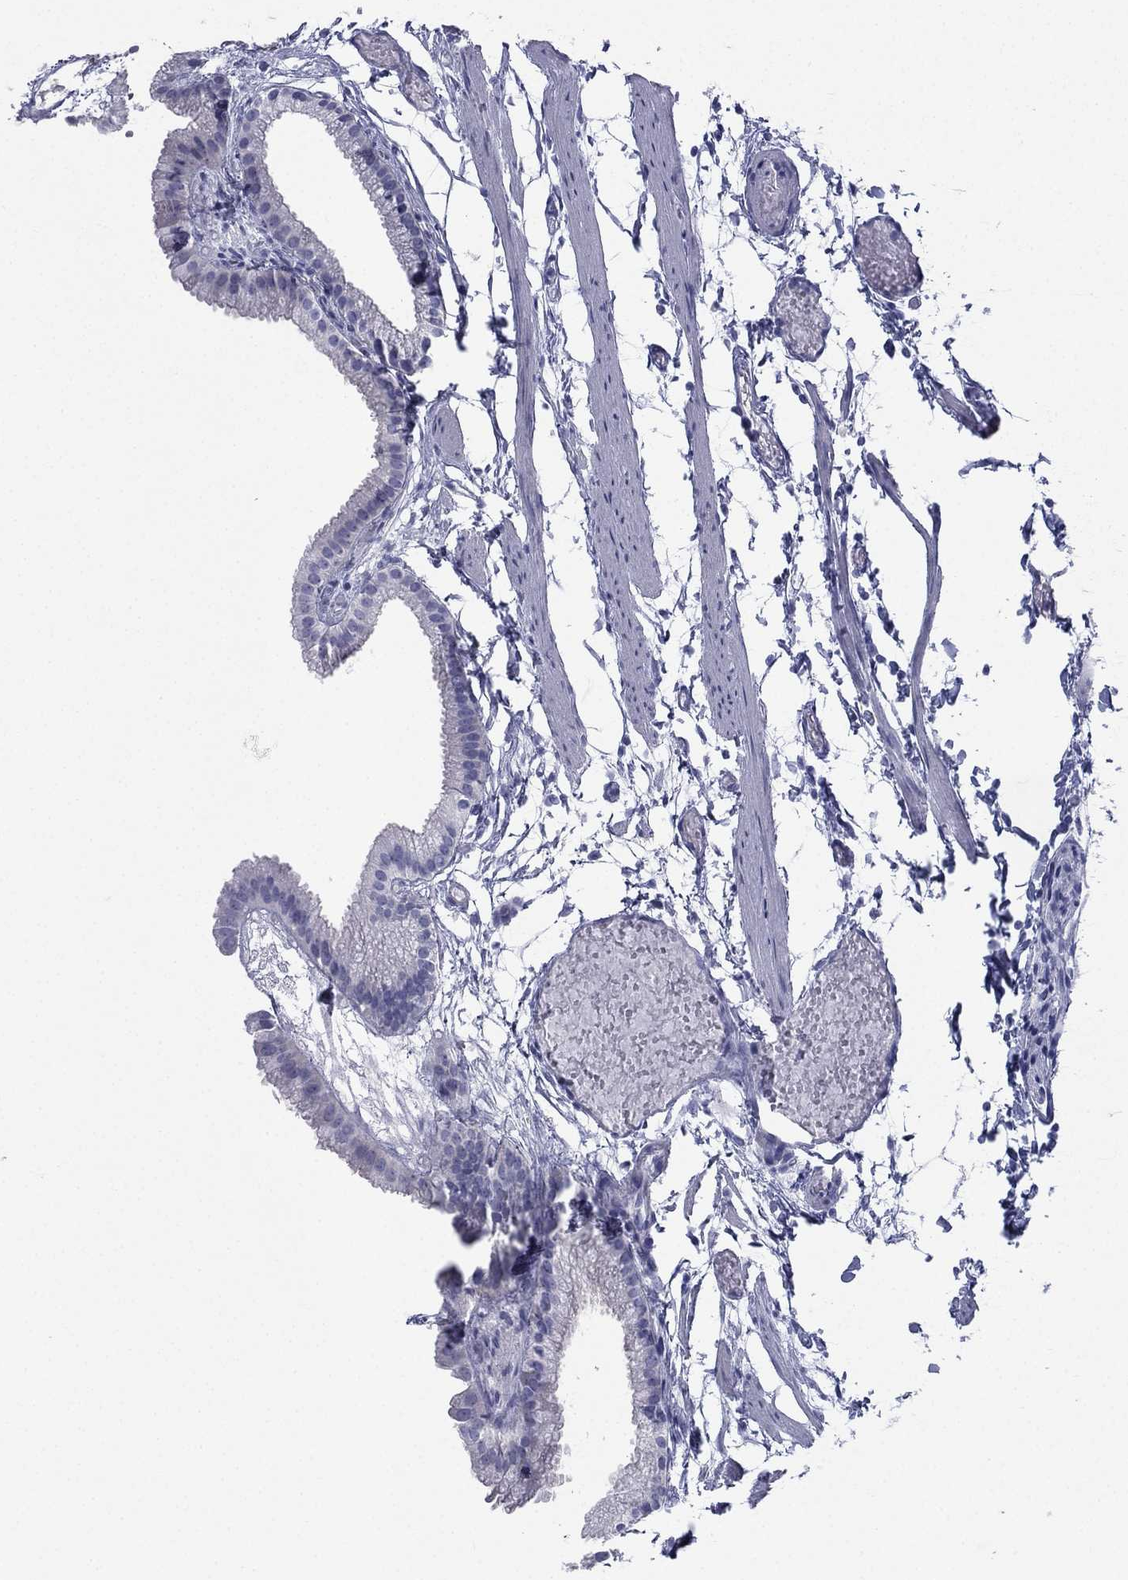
{"staining": {"intensity": "negative", "quantity": "none", "location": "none"}, "tissue": "gallbladder", "cell_type": "Glandular cells", "image_type": "normal", "snomed": [{"axis": "morphology", "description": "Normal tissue, NOS"}, {"axis": "topography", "description": "Gallbladder"}], "caption": "Human gallbladder stained for a protein using immunohistochemistry (IHC) shows no positivity in glandular cells.", "gene": "FCER2", "patient": {"sex": "female", "age": 45}}